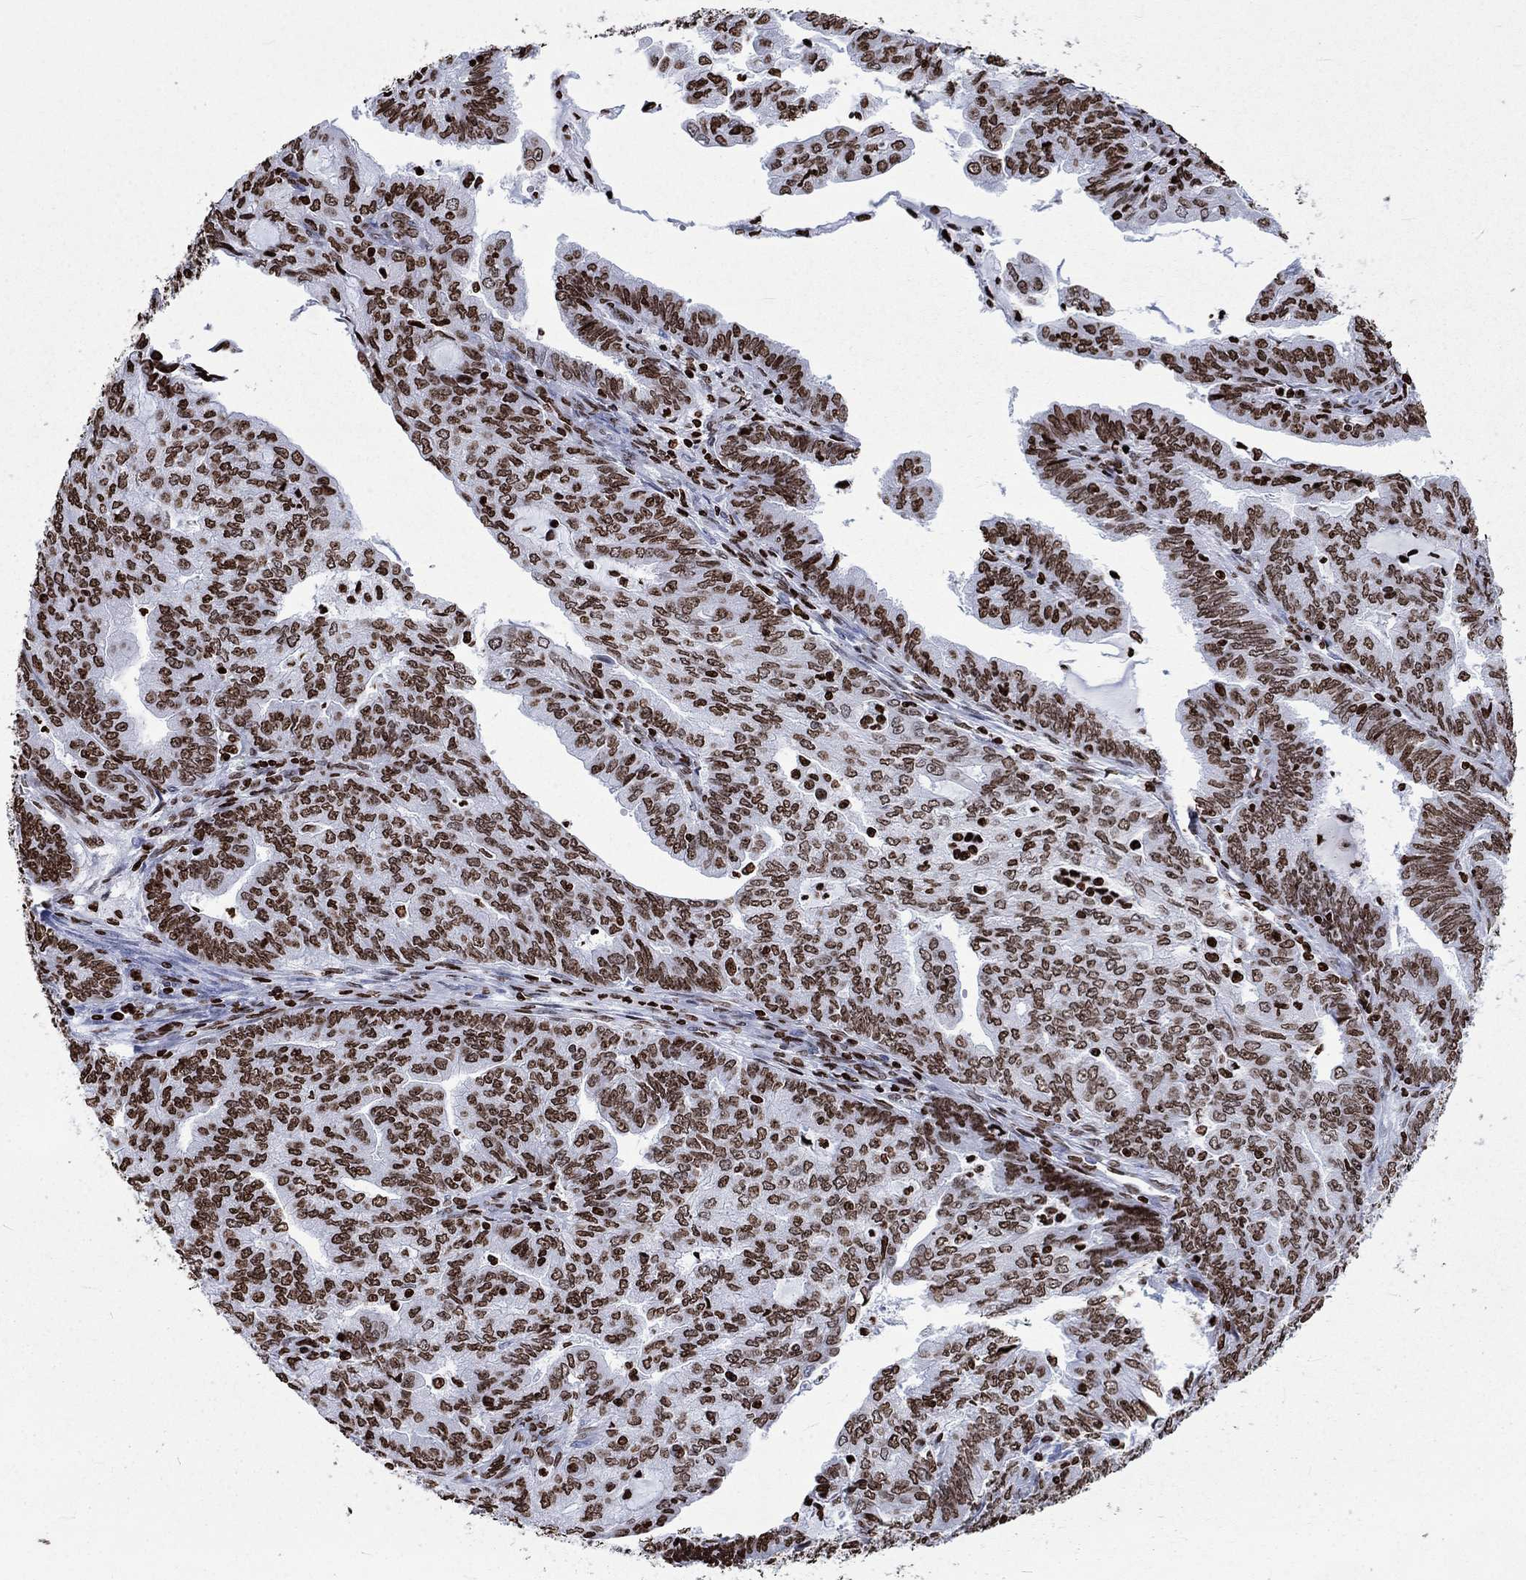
{"staining": {"intensity": "strong", "quantity": "25%-75%", "location": "nuclear"}, "tissue": "endometrial cancer", "cell_type": "Tumor cells", "image_type": "cancer", "snomed": [{"axis": "morphology", "description": "Adenocarcinoma, NOS"}, {"axis": "topography", "description": "Endometrium"}], "caption": "A brown stain labels strong nuclear expression of a protein in endometrial cancer (adenocarcinoma) tumor cells.", "gene": "H1-5", "patient": {"sex": "female", "age": 82}}